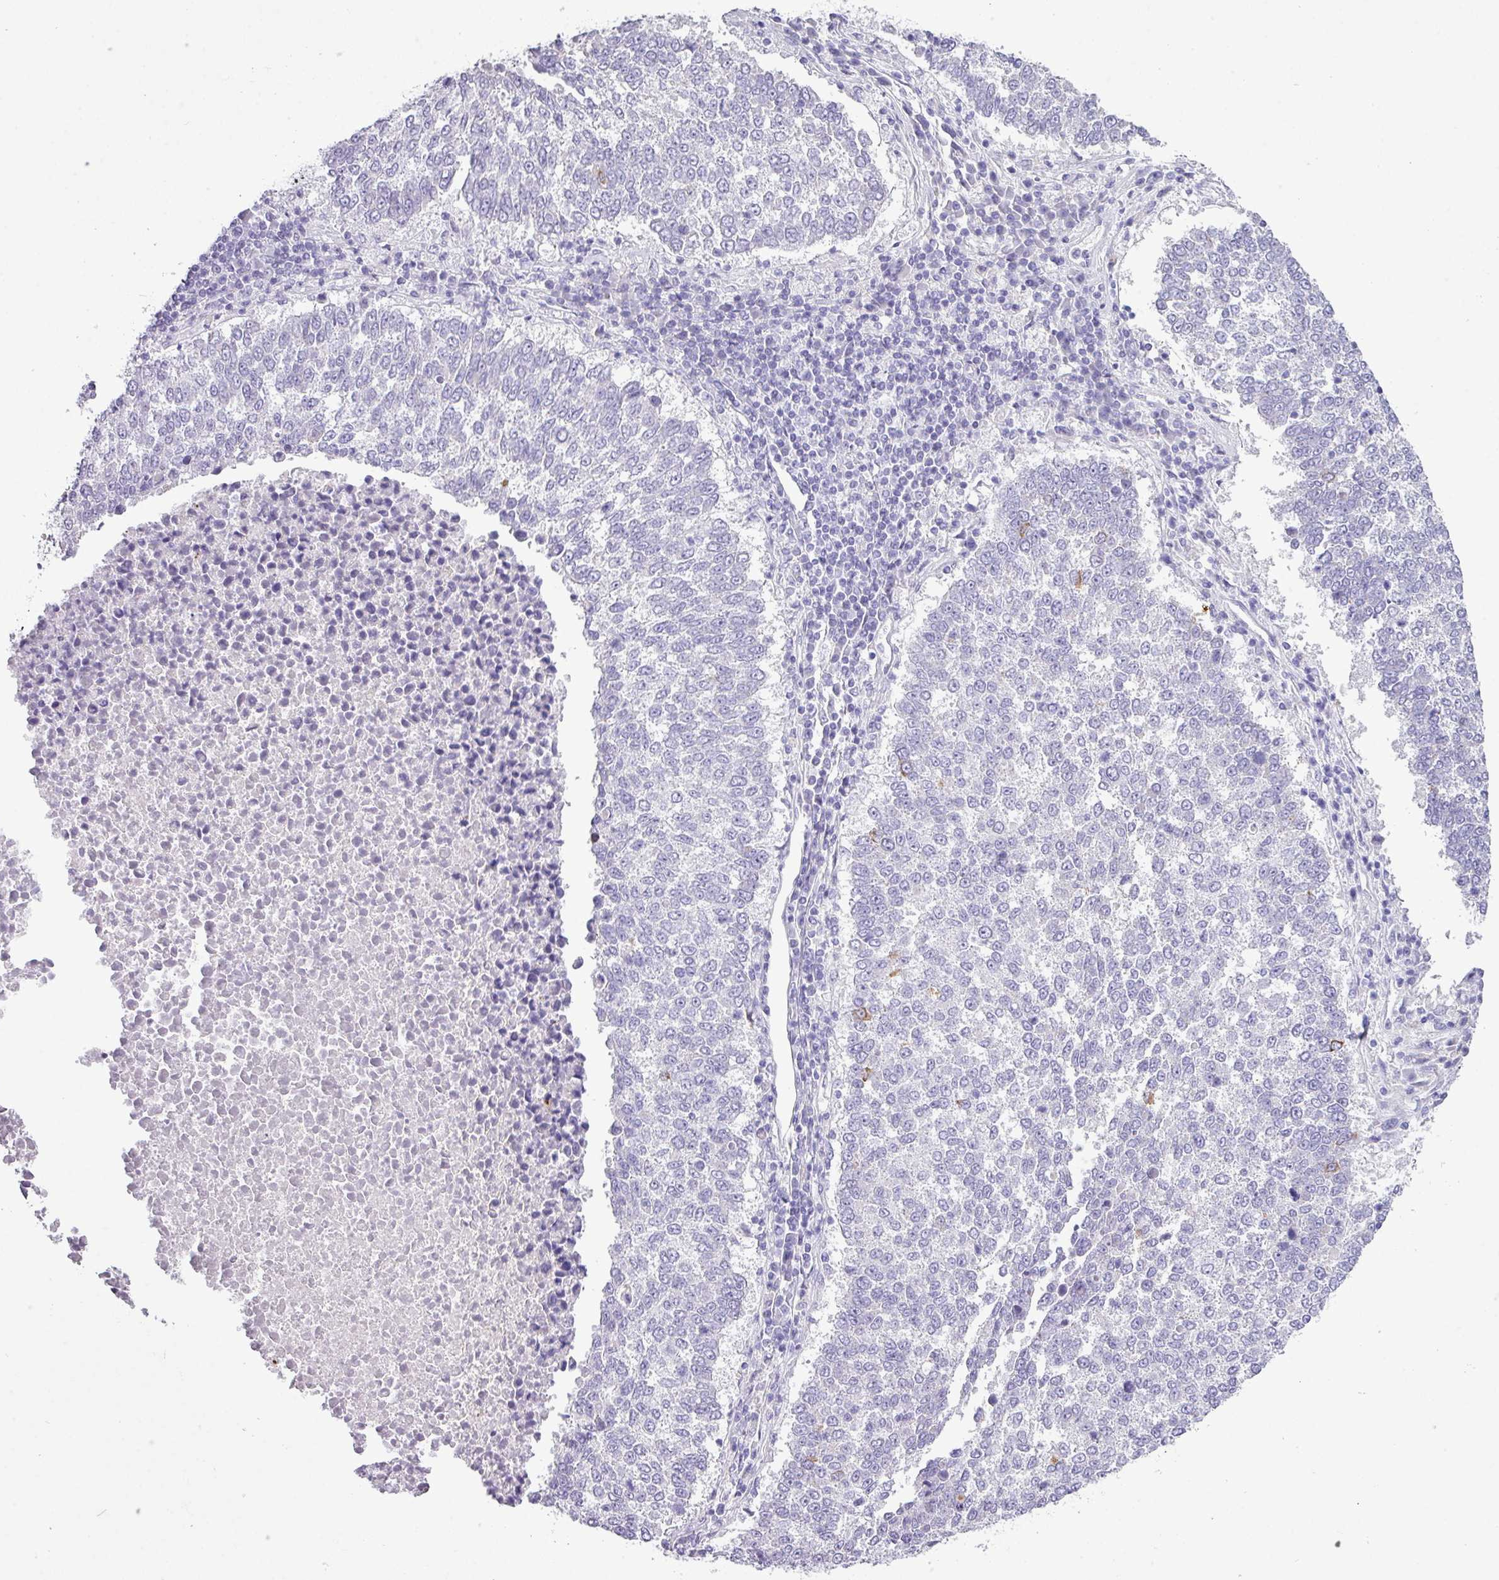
{"staining": {"intensity": "negative", "quantity": "none", "location": "none"}, "tissue": "lung cancer", "cell_type": "Tumor cells", "image_type": "cancer", "snomed": [{"axis": "morphology", "description": "Squamous cell carcinoma, NOS"}, {"axis": "topography", "description": "Lung"}], "caption": "Lung cancer was stained to show a protein in brown. There is no significant staining in tumor cells.", "gene": "AGO3", "patient": {"sex": "male", "age": 73}}